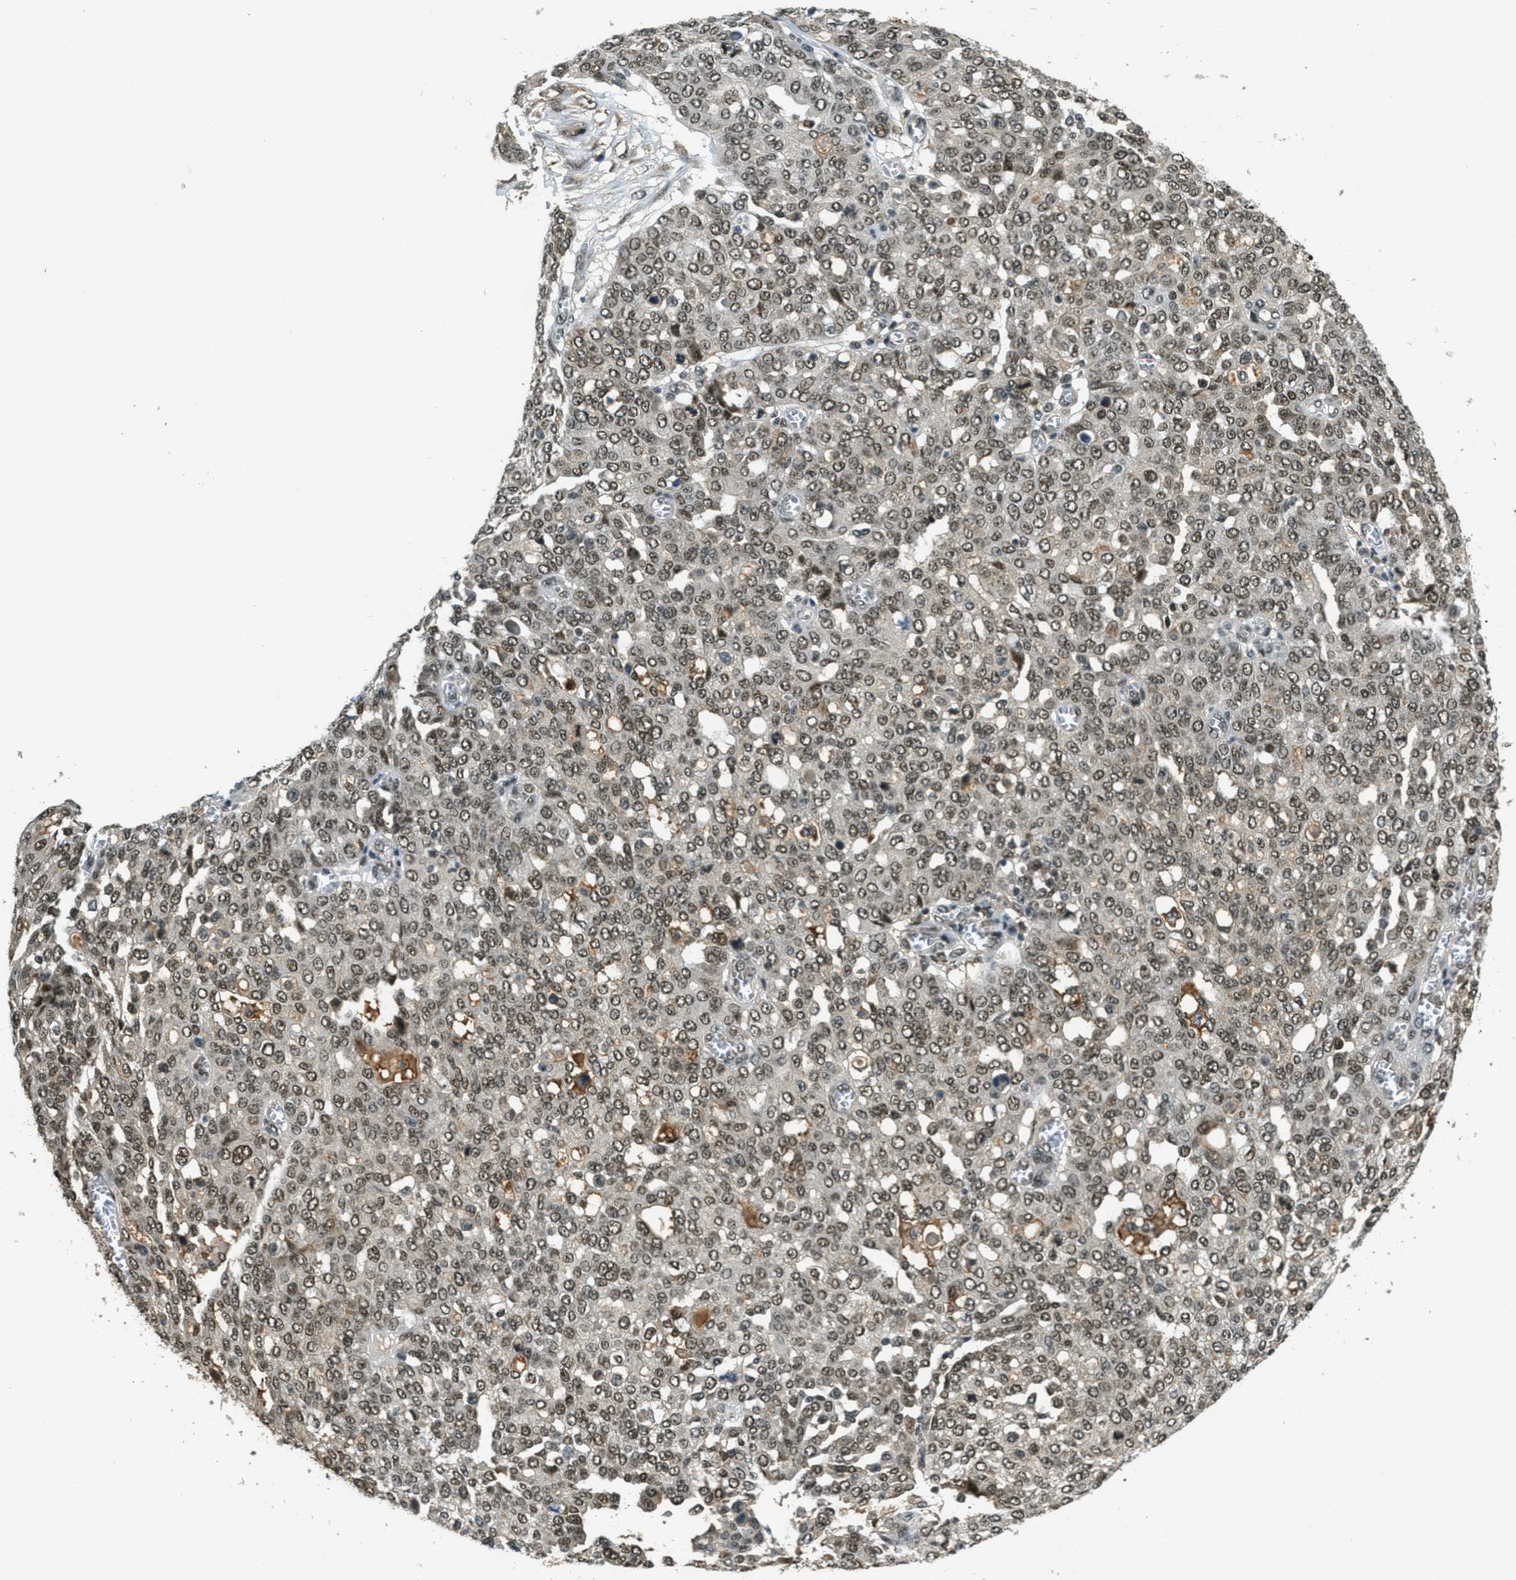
{"staining": {"intensity": "moderate", "quantity": ">75%", "location": "nuclear"}, "tissue": "ovarian cancer", "cell_type": "Tumor cells", "image_type": "cancer", "snomed": [{"axis": "morphology", "description": "Cystadenocarcinoma, serous, NOS"}, {"axis": "topography", "description": "Soft tissue"}, {"axis": "topography", "description": "Ovary"}], "caption": "This image displays immunohistochemistry (IHC) staining of ovarian serous cystadenocarcinoma, with medium moderate nuclear positivity in approximately >75% of tumor cells.", "gene": "ZNF148", "patient": {"sex": "female", "age": 57}}